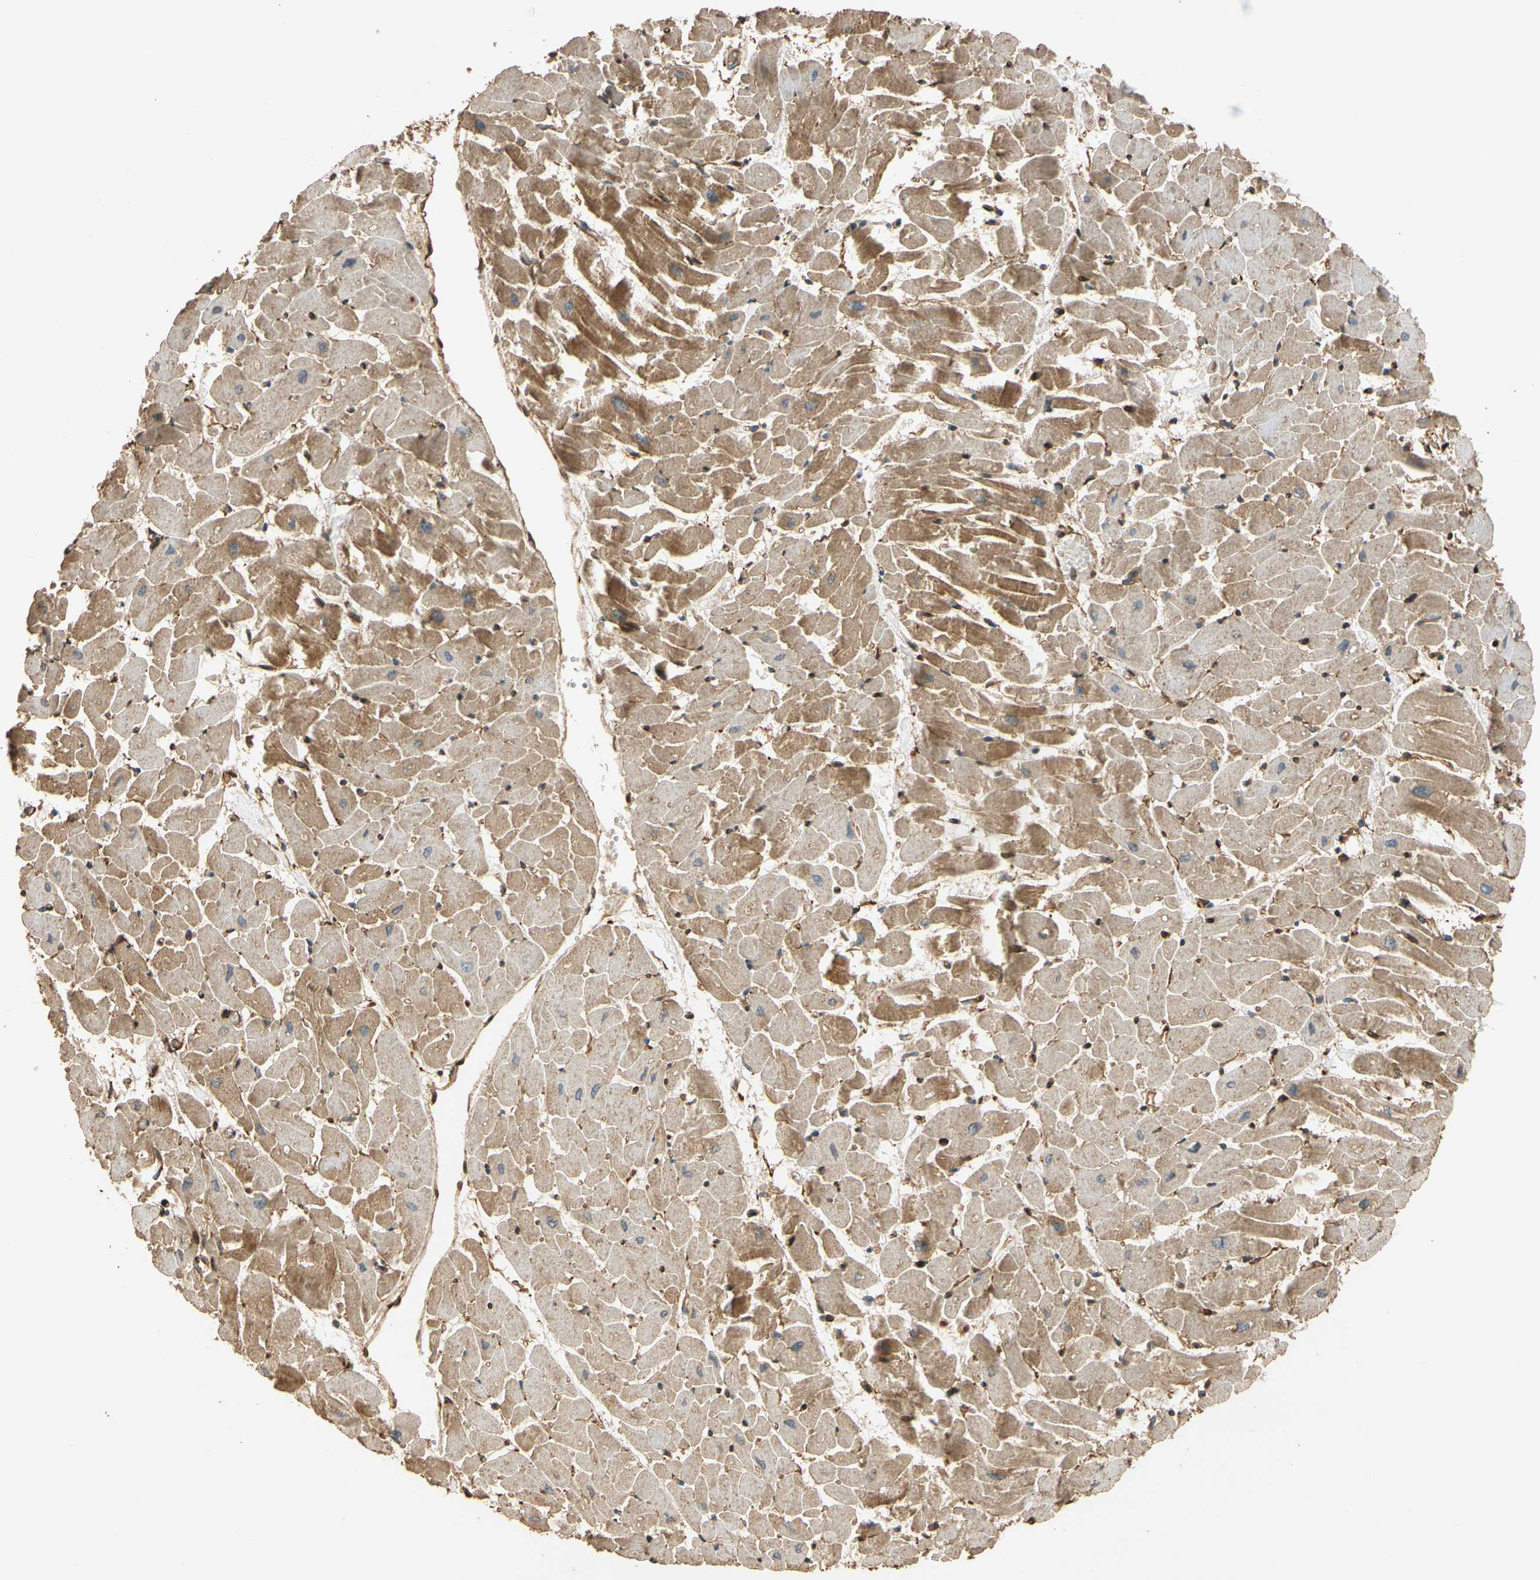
{"staining": {"intensity": "moderate", "quantity": "25%-75%", "location": "cytoplasmic/membranous"}, "tissue": "heart muscle", "cell_type": "Cardiomyocytes", "image_type": "normal", "snomed": [{"axis": "morphology", "description": "Normal tissue, NOS"}, {"axis": "topography", "description": "Heart"}], "caption": "The immunohistochemical stain highlights moderate cytoplasmic/membranous expression in cardiomyocytes of unremarkable heart muscle. The protein is stained brown, and the nuclei are stained in blue (DAB (3,3'-diaminobenzidine) IHC with brightfield microscopy, high magnification).", "gene": "MGRN1", "patient": {"sex": "female", "age": 19}}